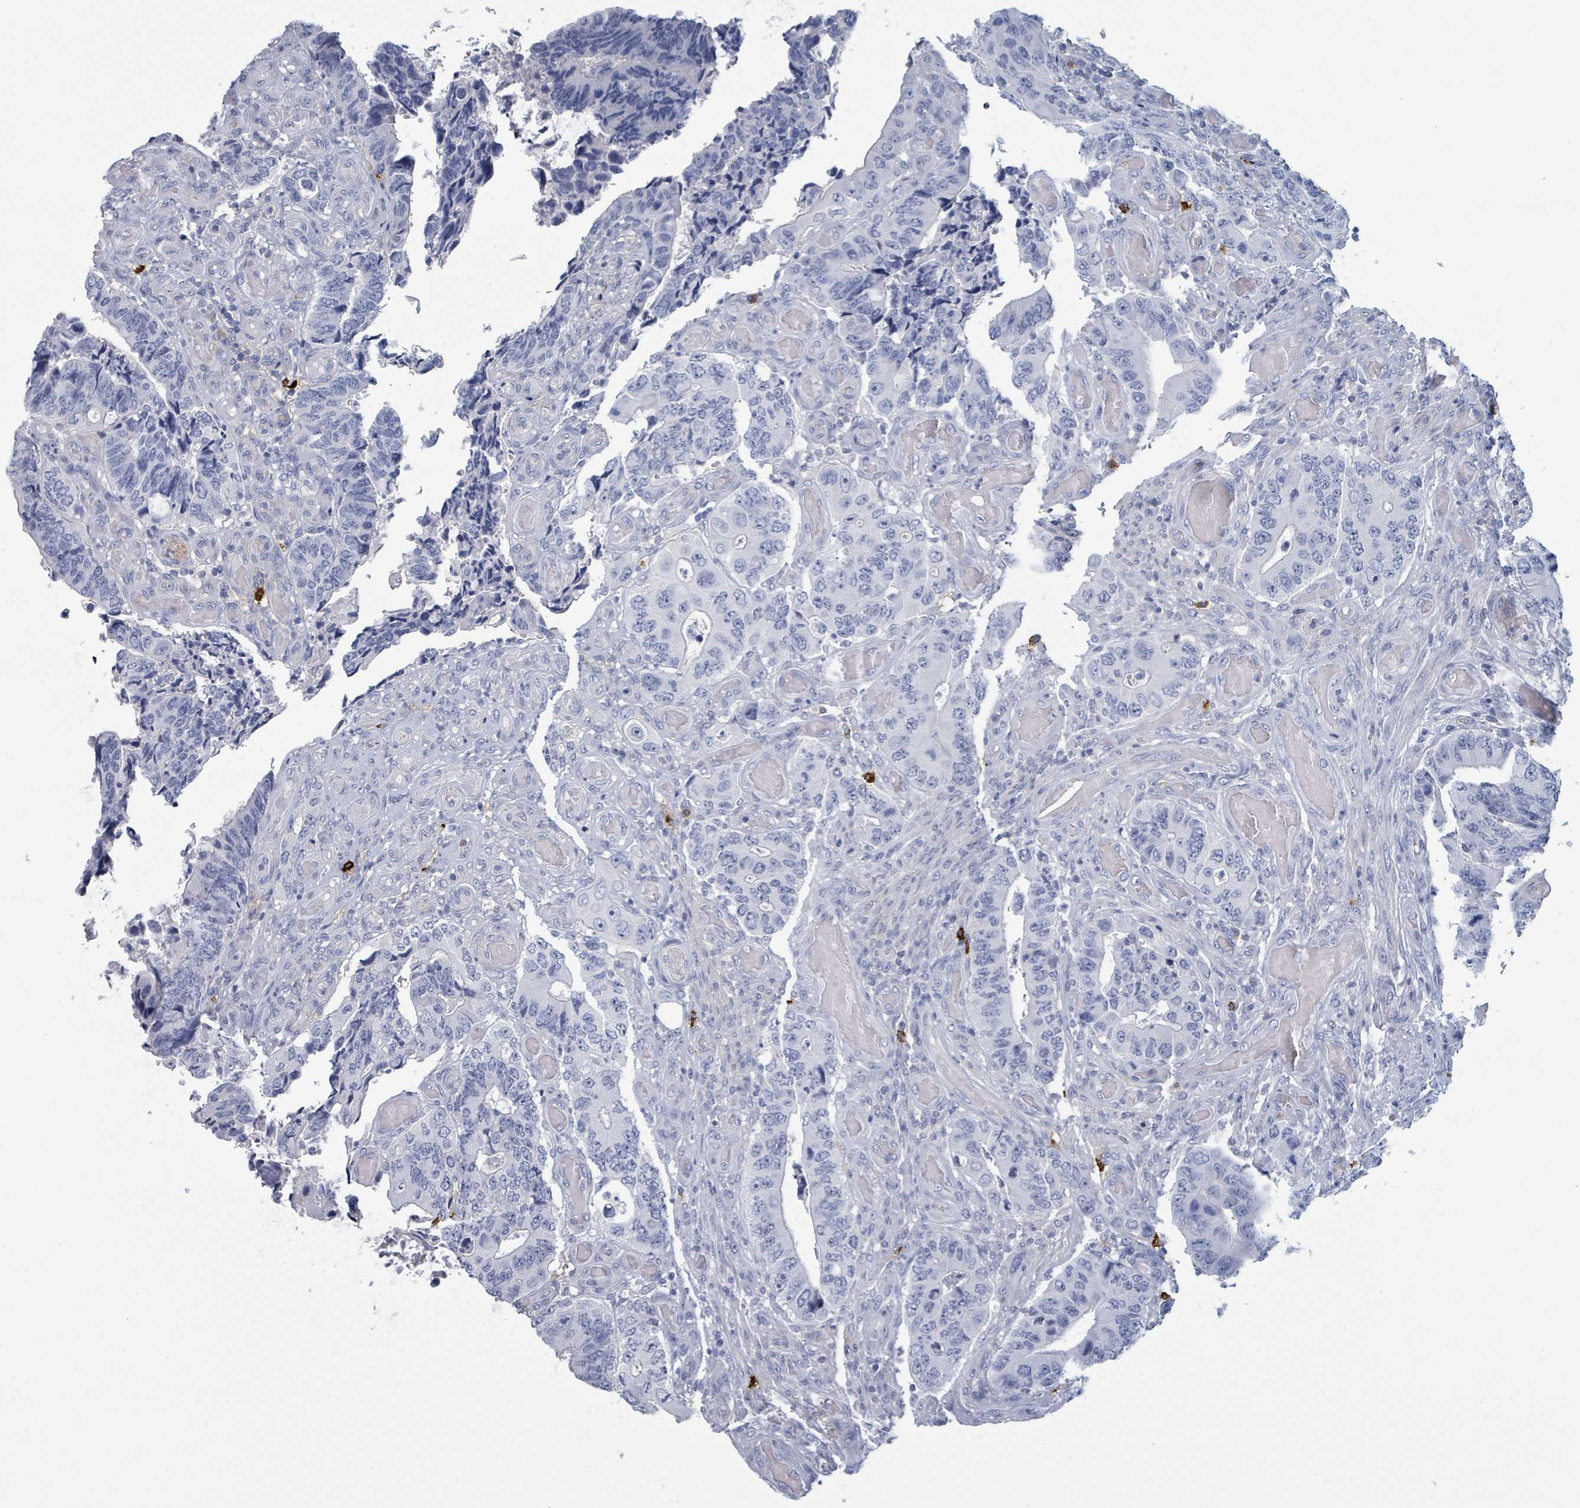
{"staining": {"intensity": "negative", "quantity": "none", "location": "none"}, "tissue": "colorectal cancer", "cell_type": "Tumor cells", "image_type": "cancer", "snomed": [{"axis": "morphology", "description": "Adenocarcinoma, NOS"}, {"axis": "topography", "description": "Colon"}], "caption": "IHC of human adenocarcinoma (colorectal) exhibits no expression in tumor cells.", "gene": "VPS13D", "patient": {"sex": "male", "age": 87}}